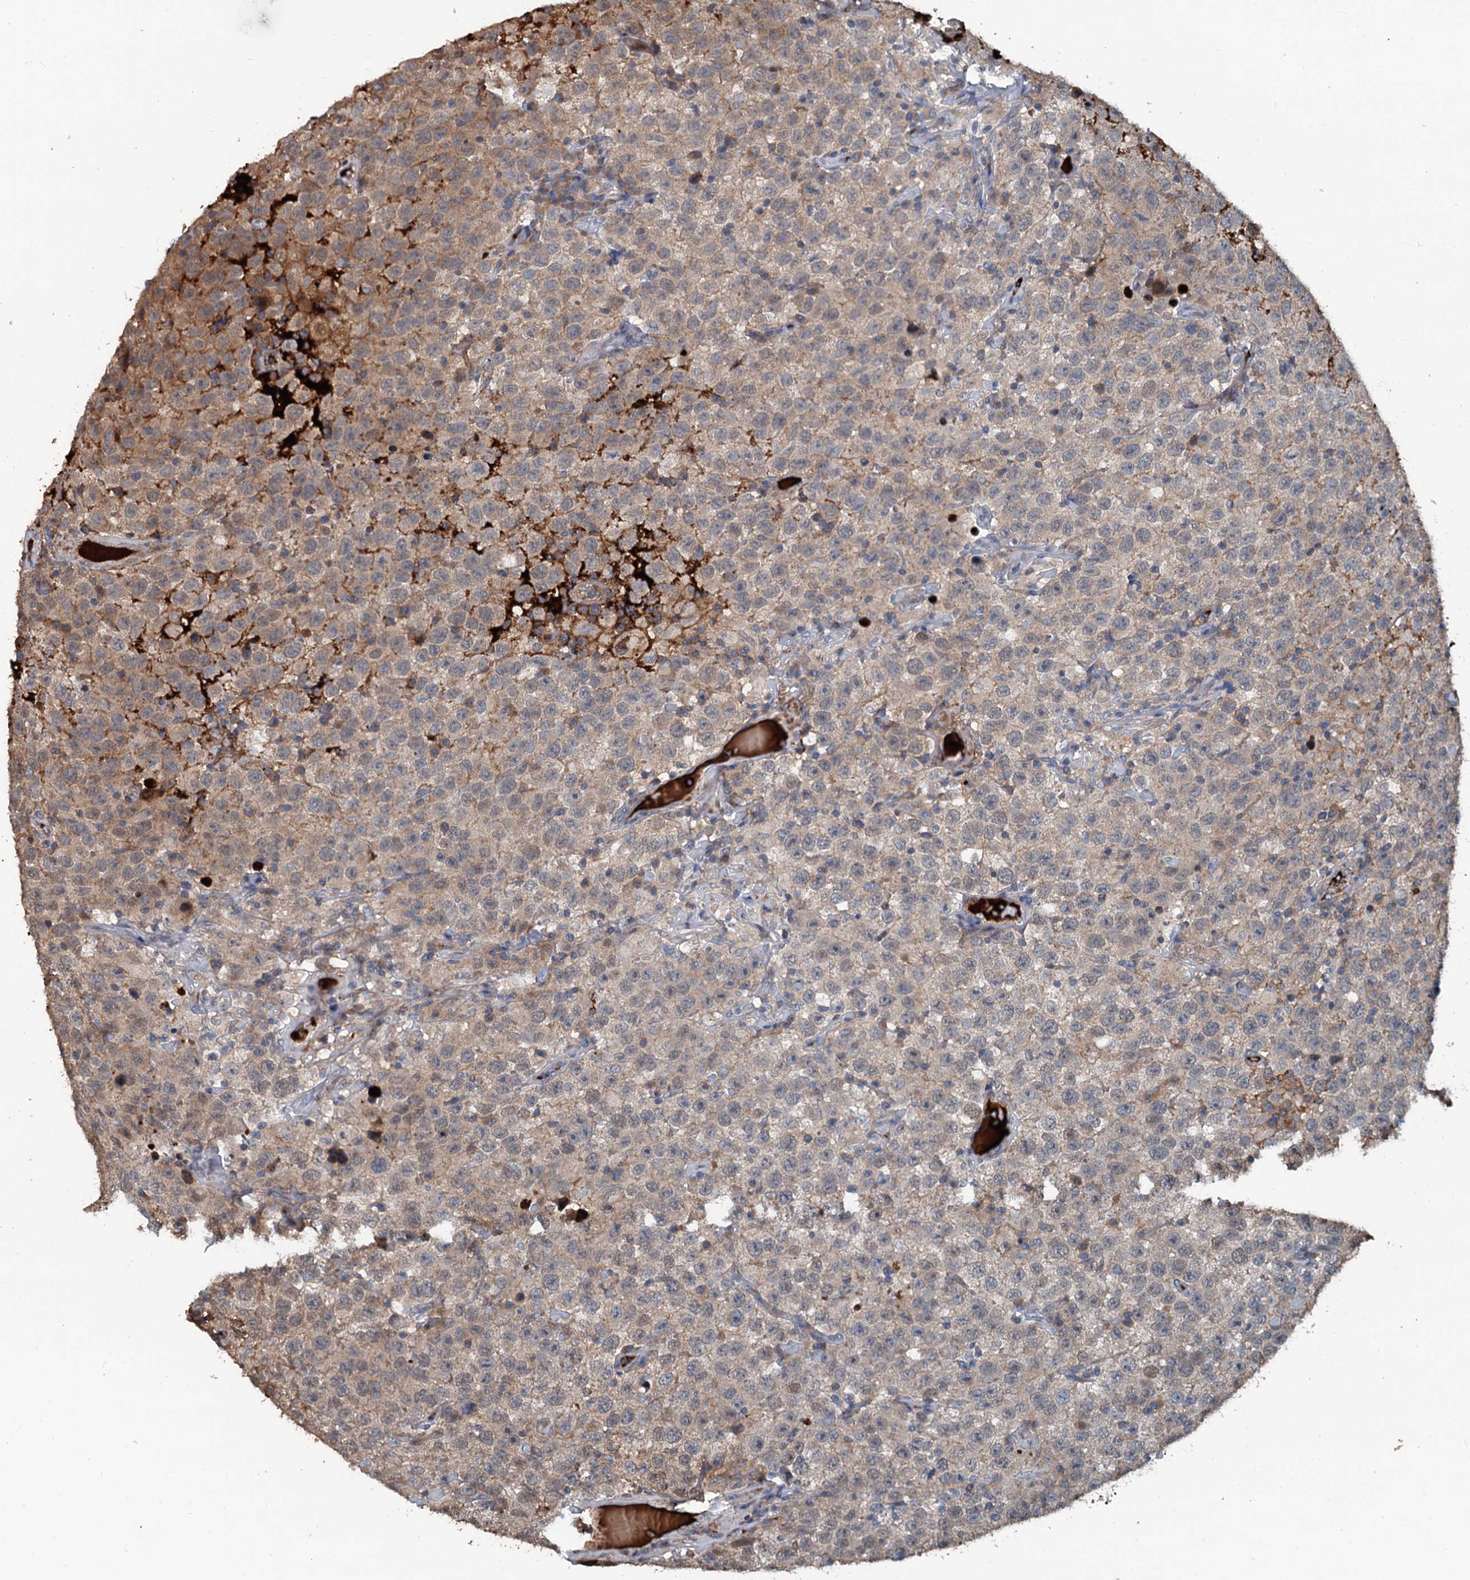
{"staining": {"intensity": "weak", "quantity": "<25%", "location": "cytoplasmic/membranous"}, "tissue": "testis cancer", "cell_type": "Tumor cells", "image_type": "cancer", "snomed": [{"axis": "morphology", "description": "Seminoma, NOS"}, {"axis": "topography", "description": "Testis"}], "caption": "DAB immunohistochemical staining of testis cancer (seminoma) exhibits no significant expression in tumor cells.", "gene": "TEDC1", "patient": {"sex": "male", "age": 41}}